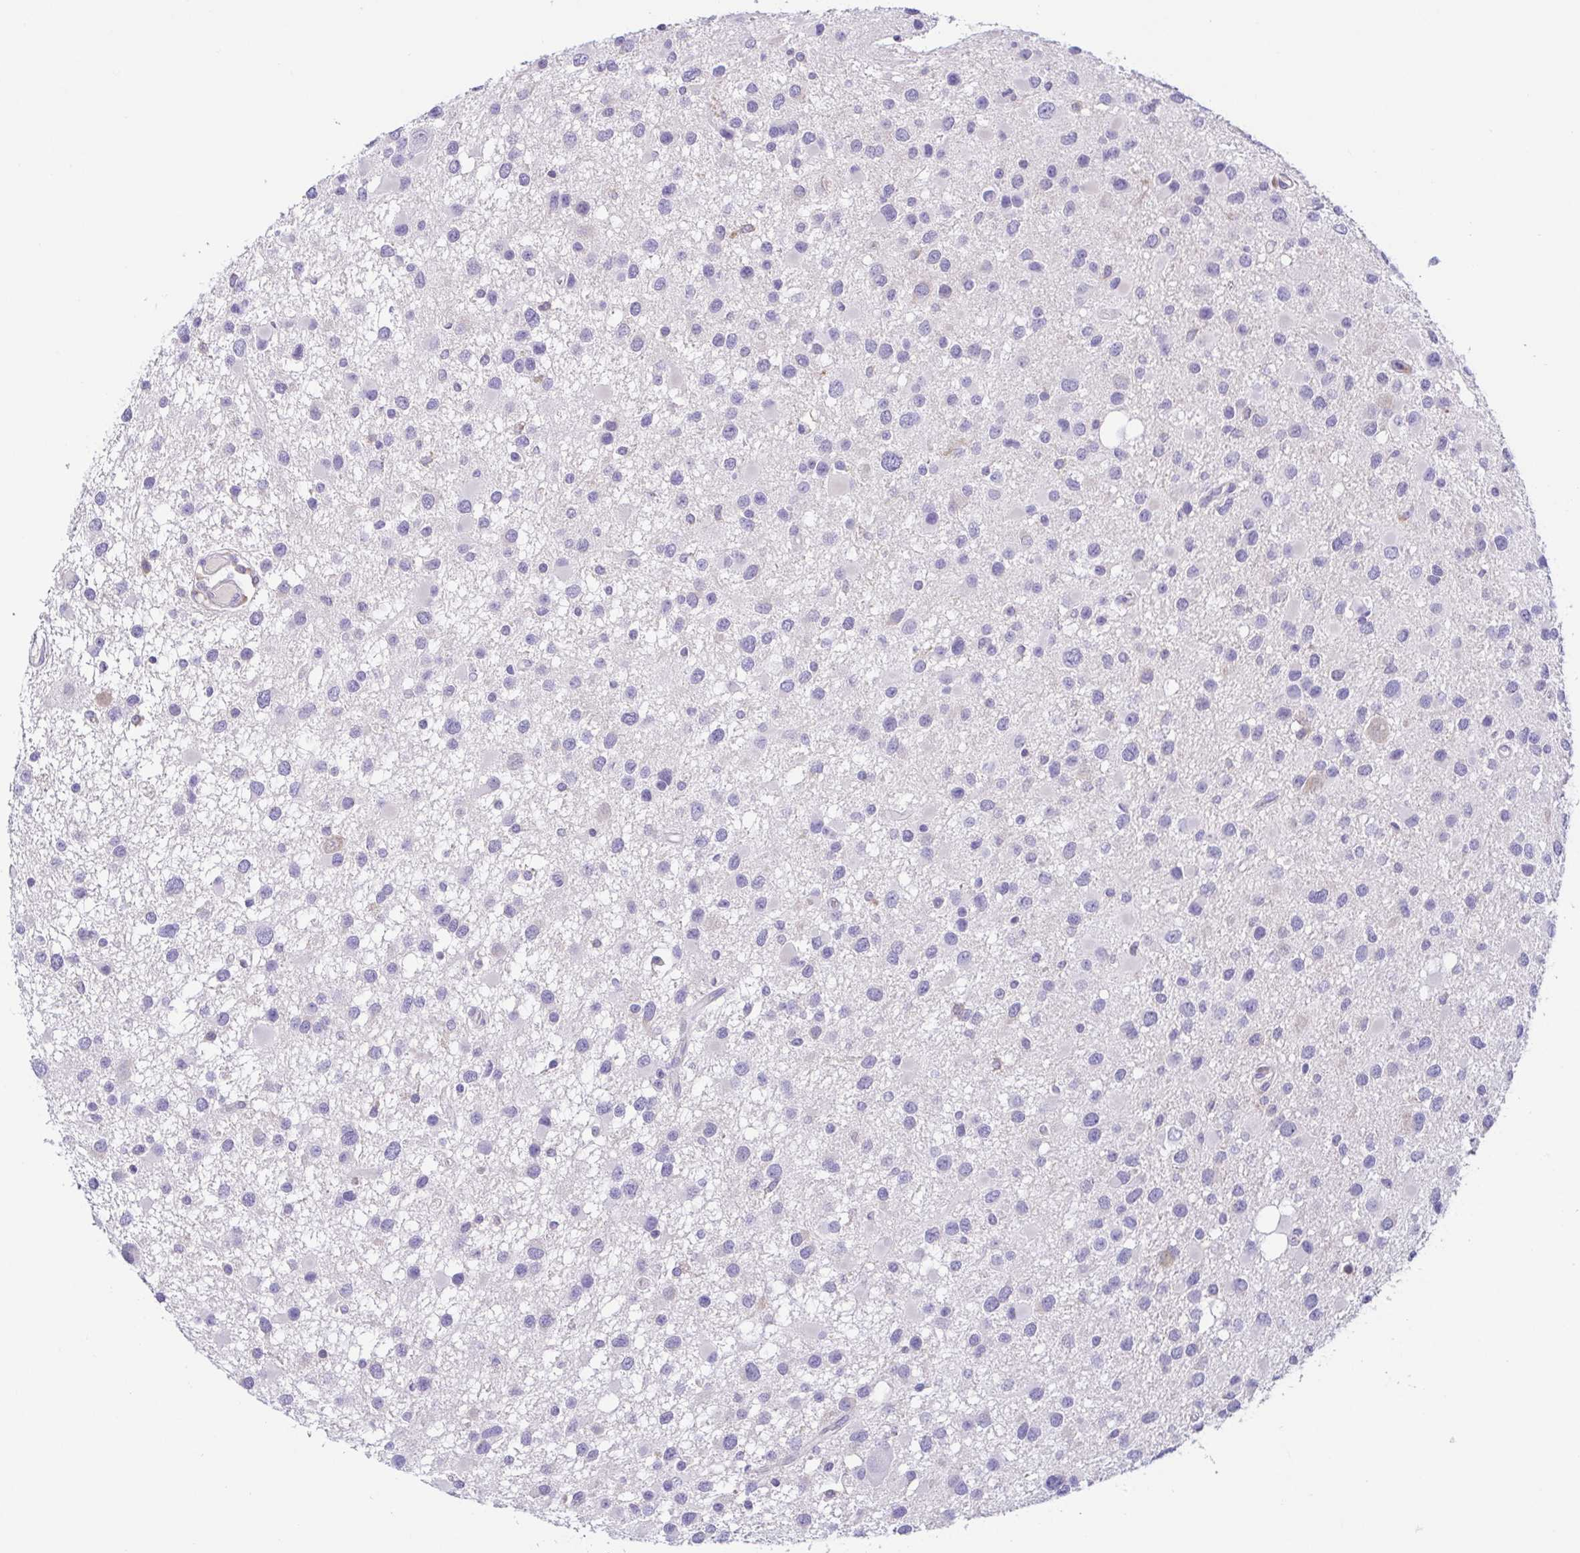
{"staining": {"intensity": "negative", "quantity": "none", "location": "none"}, "tissue": "glioma", "cell_type": "Tumor cells", "image_type": "cancer", "snomed": [{"axis": "morphology", "description": "Glioma, malignant, Low grade"}, {"axis": "topography", "description": "Brain"}], "caption": "Image shows no protein positivity in tumor cells of malignant glioma (low-grade) tissue.", "gene": "ARPP21", "patient": {"sex": "female", "age": 32}}